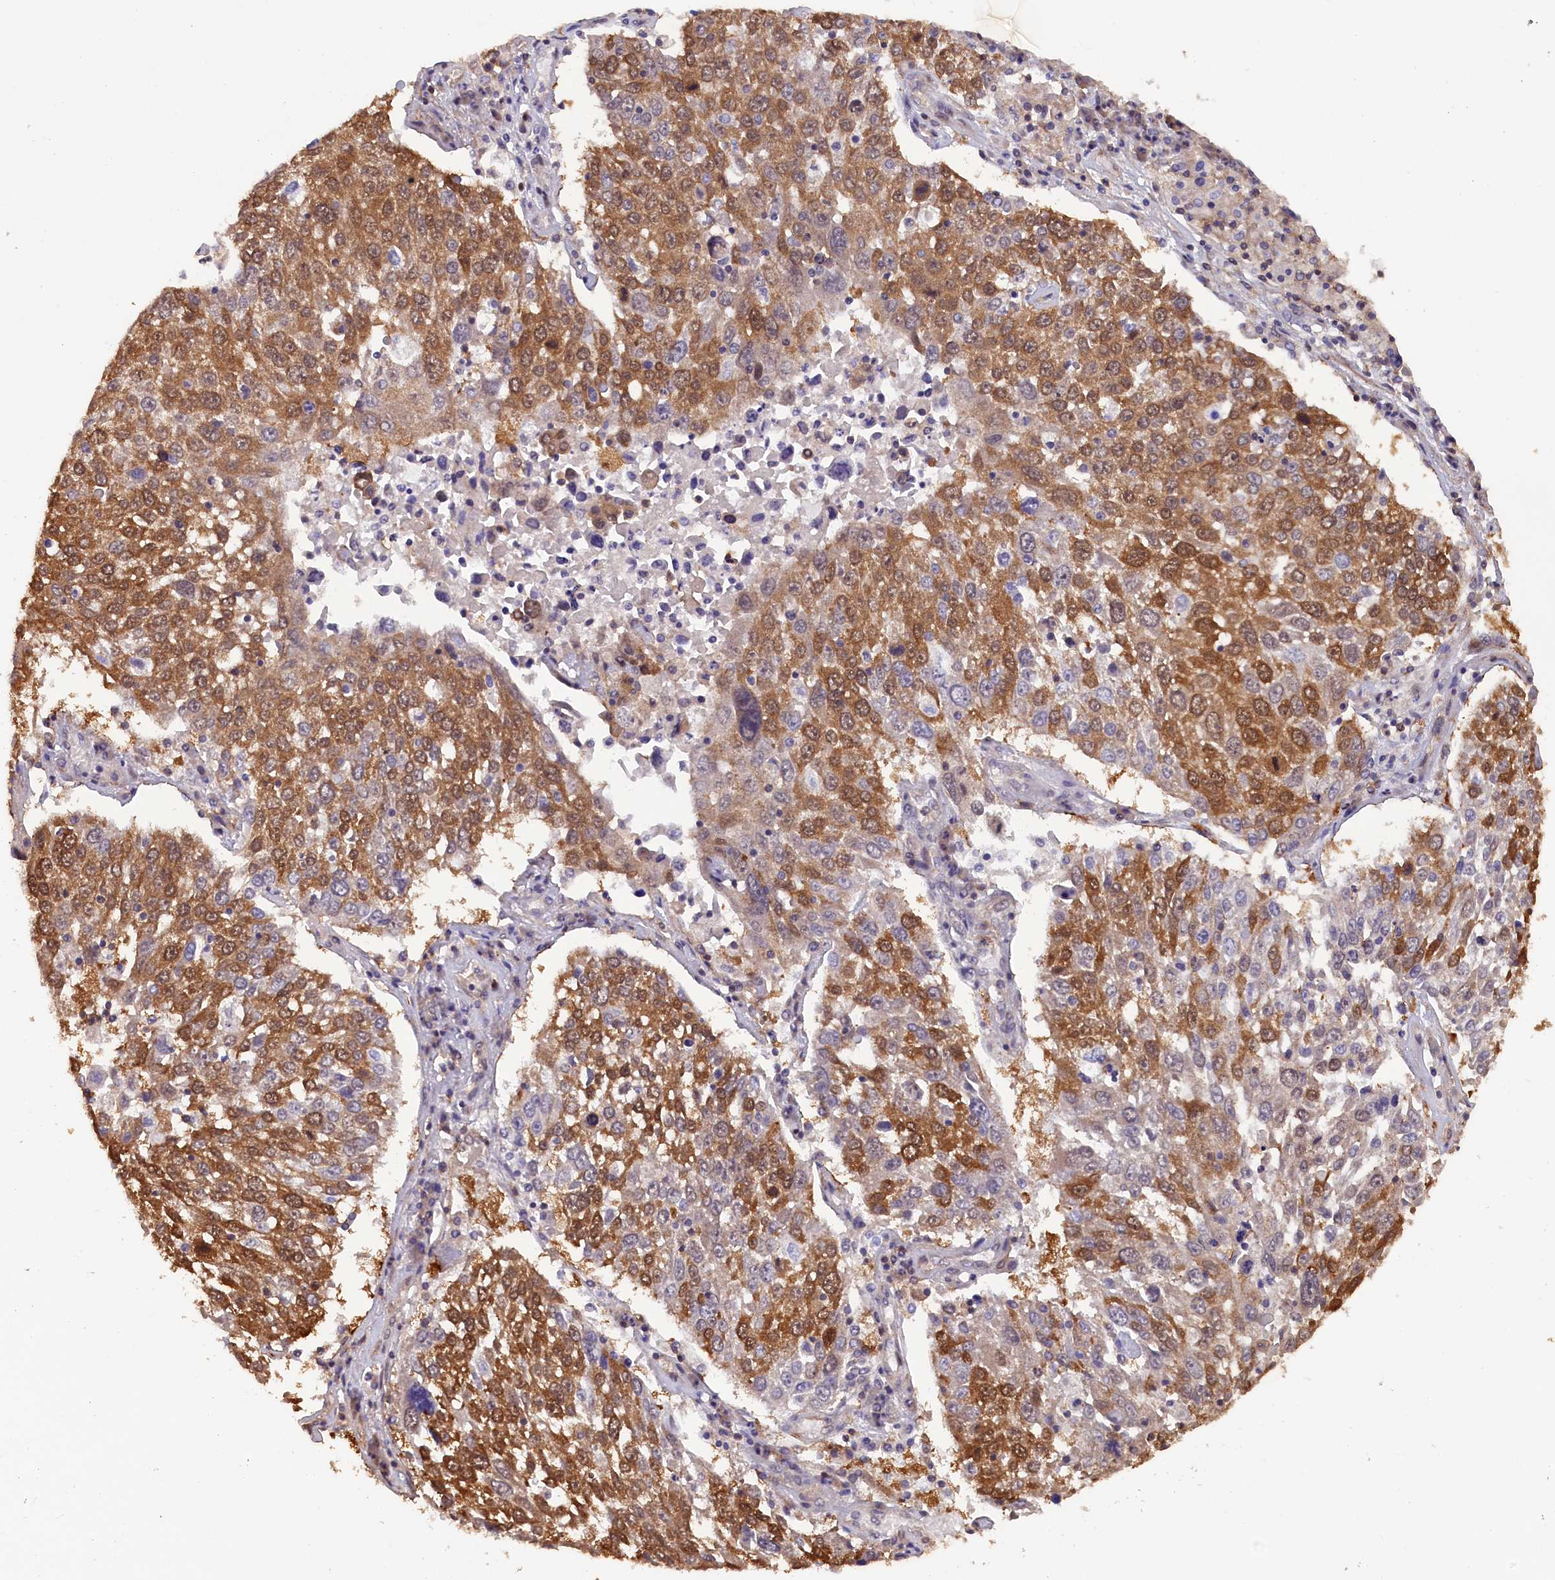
{"staining": {"intensity": "moderate", "quantity": ">75%", "location": "cytoplasmic/membranous,nuclear"}, "tissue": "lung cancer", "cell_type": "Tumor cells", "image_type": "cancer", "snomed": [{"axis": "morphology", "description": "Squamous cell carcinoma, NOS"}, {"axis": "topography", "description": "Lung"}], "caption": "Human lung cancer (squamous cell carcinoma) stained for a protein (brown) displays moderate cytoplasmic/membranous and nuclear positive positivity in about >75% of tumor cells.", "gene": "JPT2", "patient": {"sex": "male", "age": 65}}